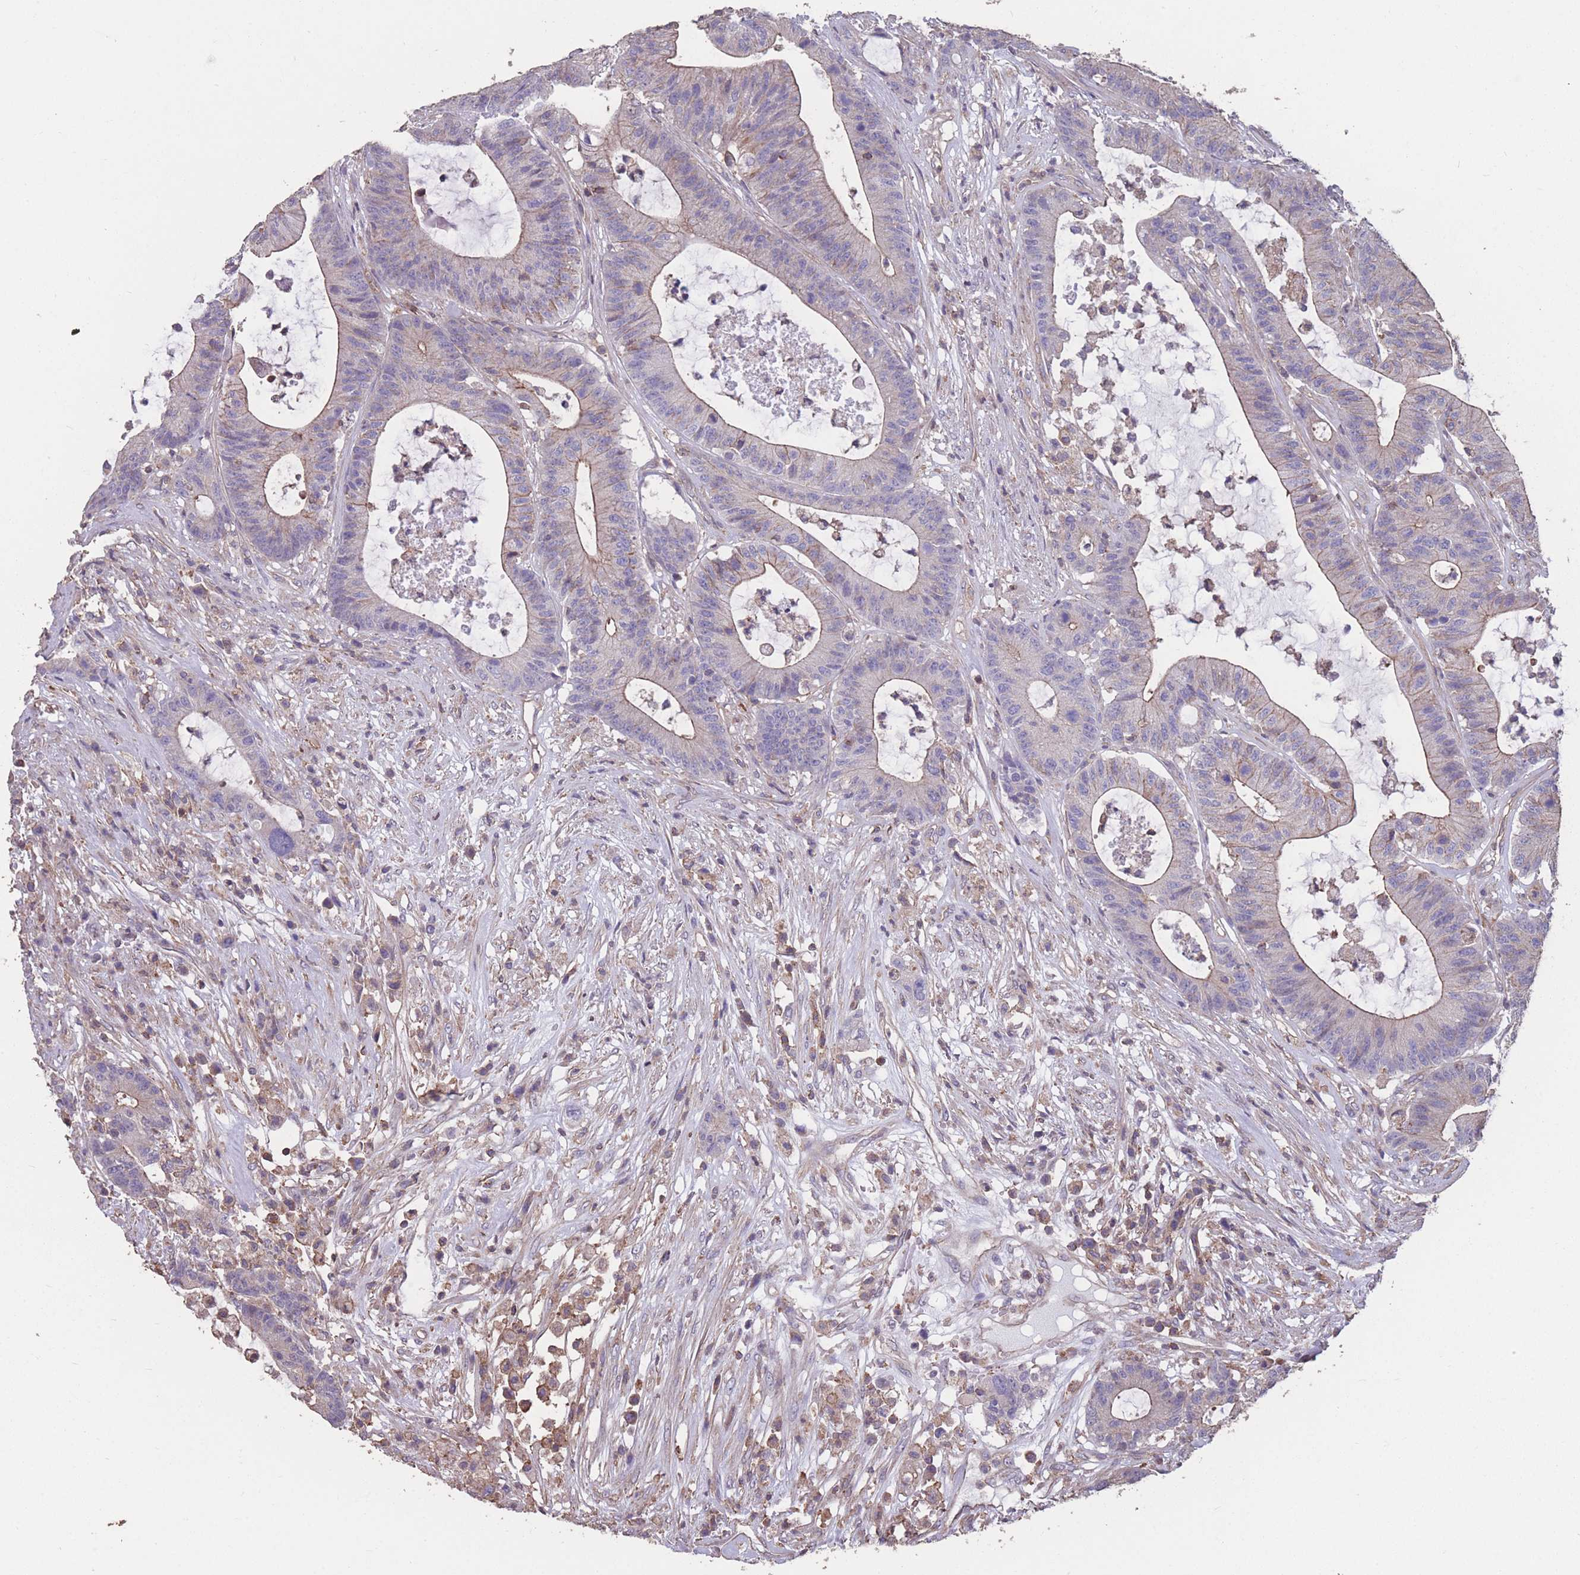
{"staining": {"intensity": "negative", "quantity": "none", "location": "none"}, "tissue": "colorectal cancer", "cell_type": "Tumor cells", "image_type": "cancer", "snomed": [{"axis": "morphology", "description": "Adenocarcinoma, NOS"}, {"axis": "topography", "description": "Colon"}], "caption": "The photomicrograph displays no significant staining in tumor cells of colorectal cancer. (DAB immunohistochemistry (IHC) visualized using brightfield microscopy, high magnification).", "gene": "NUDT21", "patient": {"sex": "female", "age": 84}}